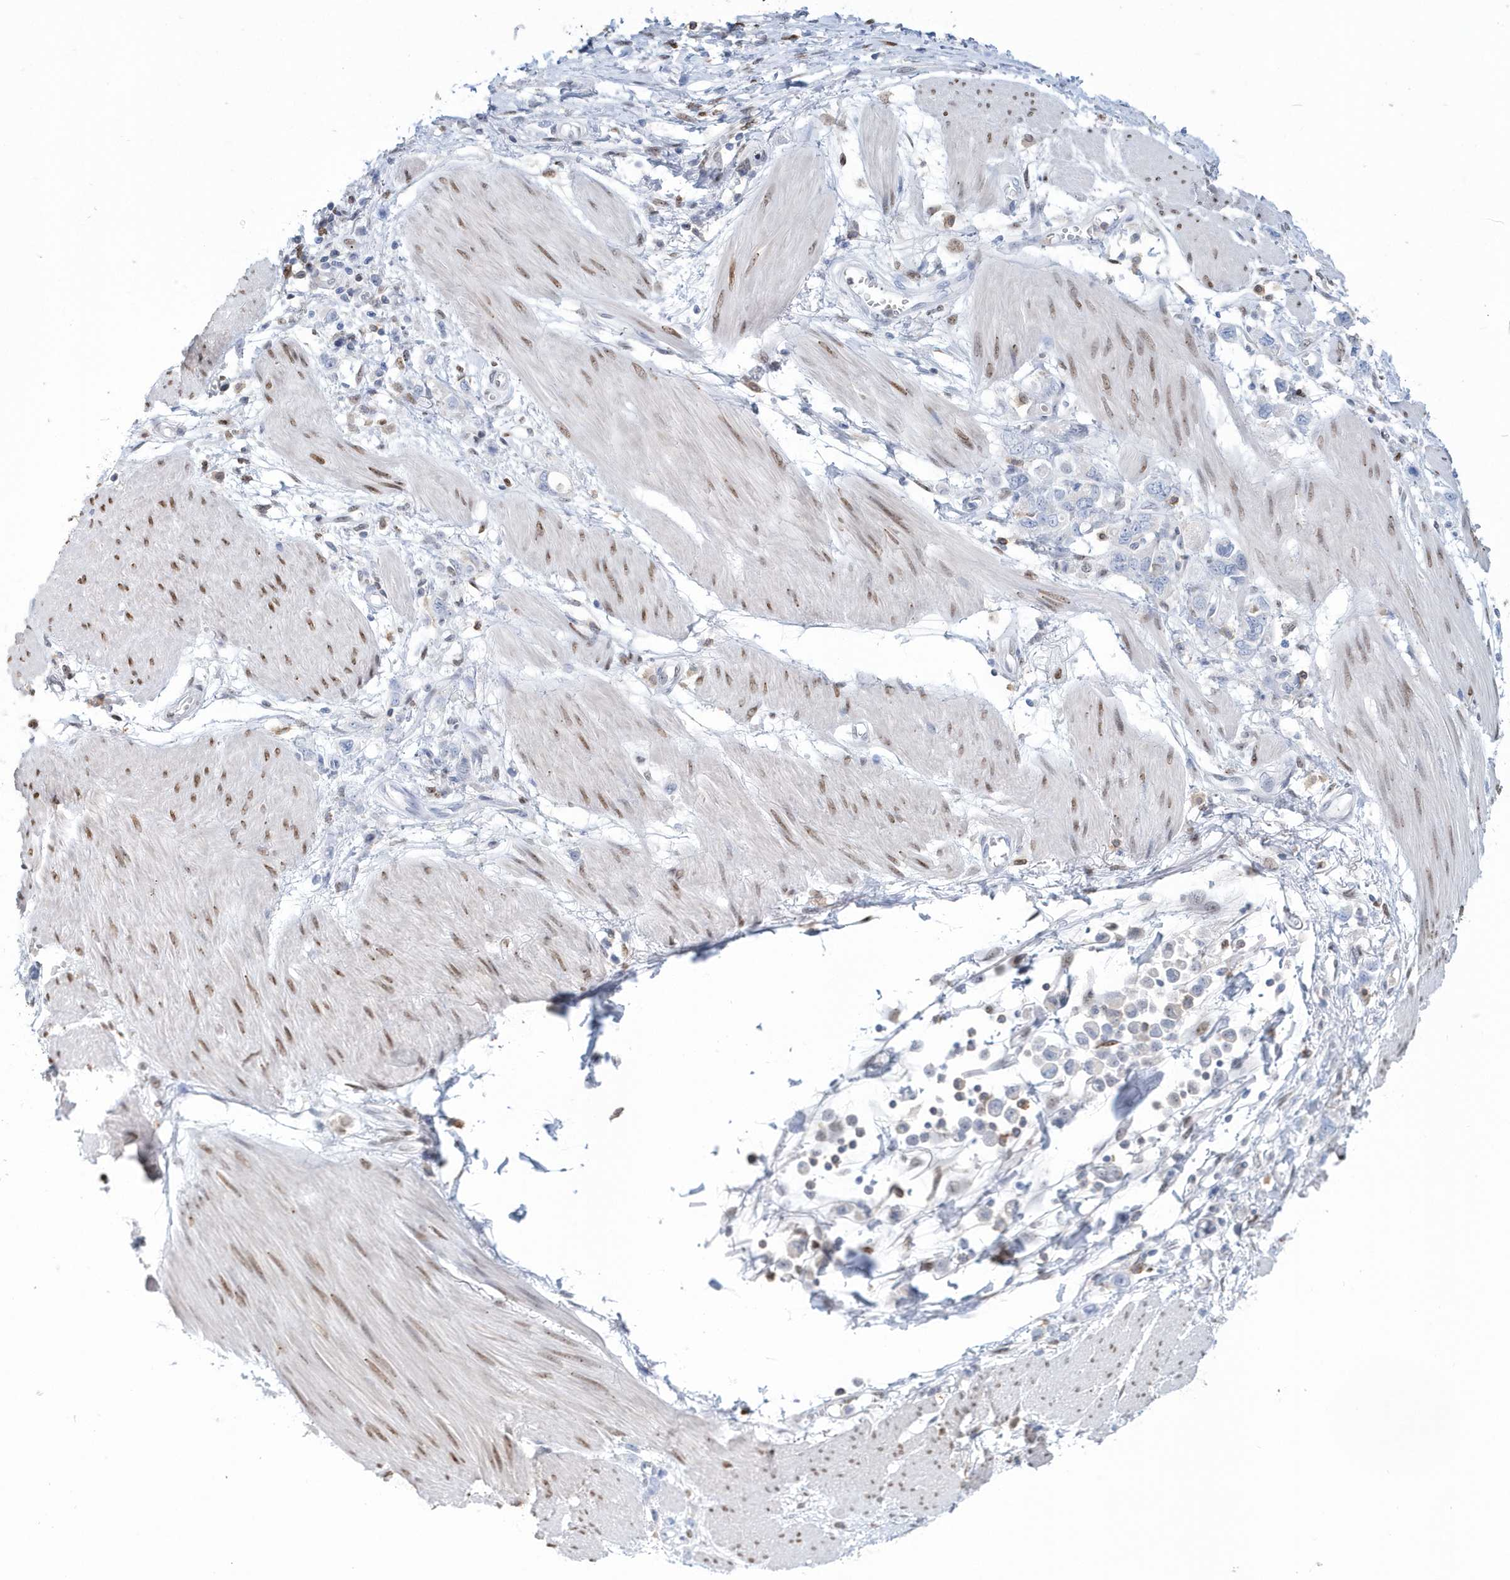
{"staining": {"intensity": "negative", "quantity": "none", "location": "none"}, "tissue": "stomach cancer", "cell_type": "Tumor cells", "image_type": "cancer", "snomed": [{"axis": "morphology", "description": "Adenocarcinoma, NOS"}, {"axis": "topography", "description": "Stomach"}], "caption": "The micrograph exhibits no significant expression in tumor cells of stomach cancer (adenocarcinoma).", "gene": "MACROH2A2", "patient": {"sex": "female", "age": 76}}